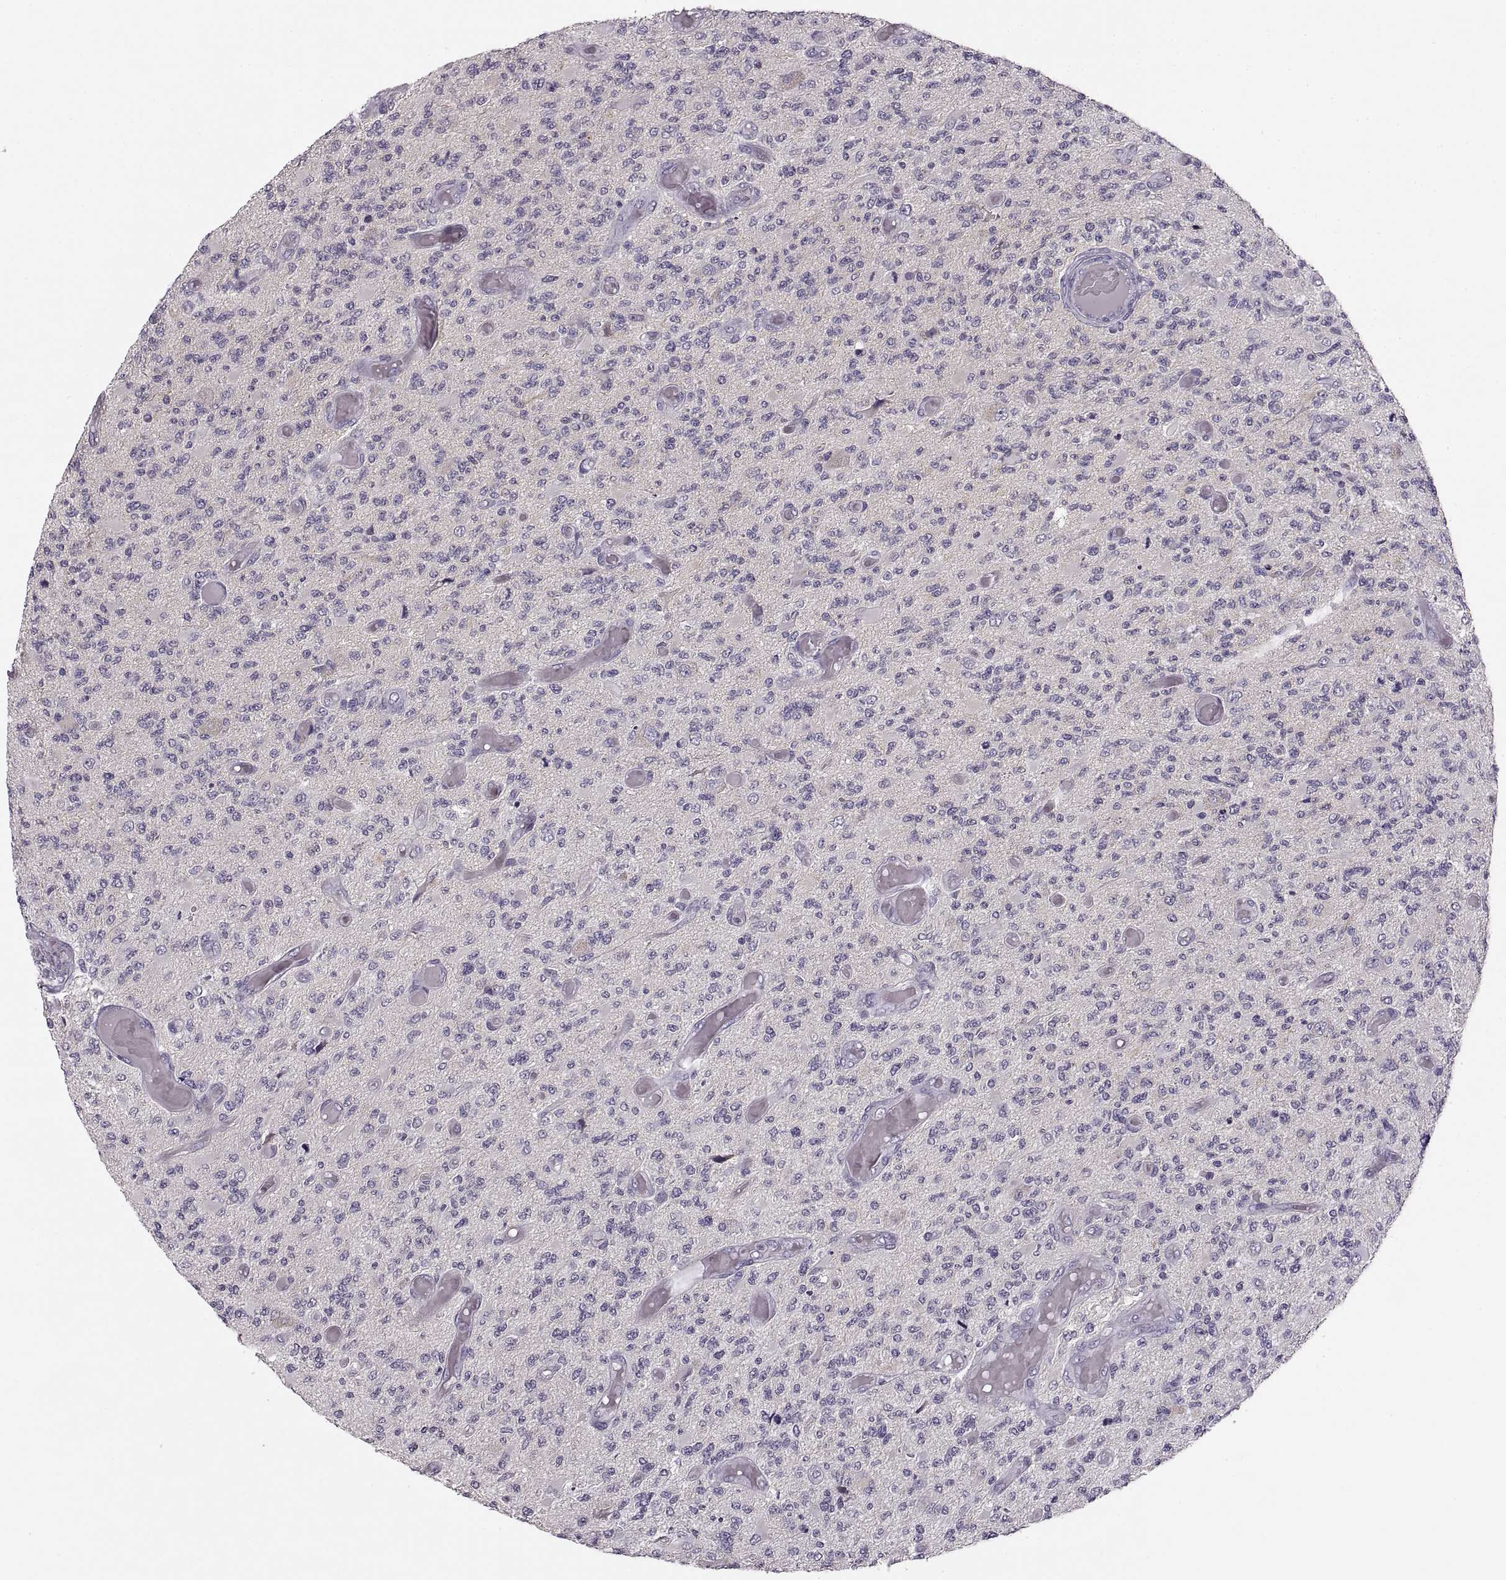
{"staining": {"intensity": "negative", "quantity": "none", "location": "none"}, "tissue": "glioma", "cell_type": "Tumor cells", "image_type": "cancer", "snomed": [{"axis": "morphology", "description": "Glioma, malignant, High grade"}, {"axis": "topography", "description": "Brain"}], "caption": "Tumor cells show no significant expression in glioma.", "gene": "CNTN1", "patient": {"sex": "female", "age": 63}}